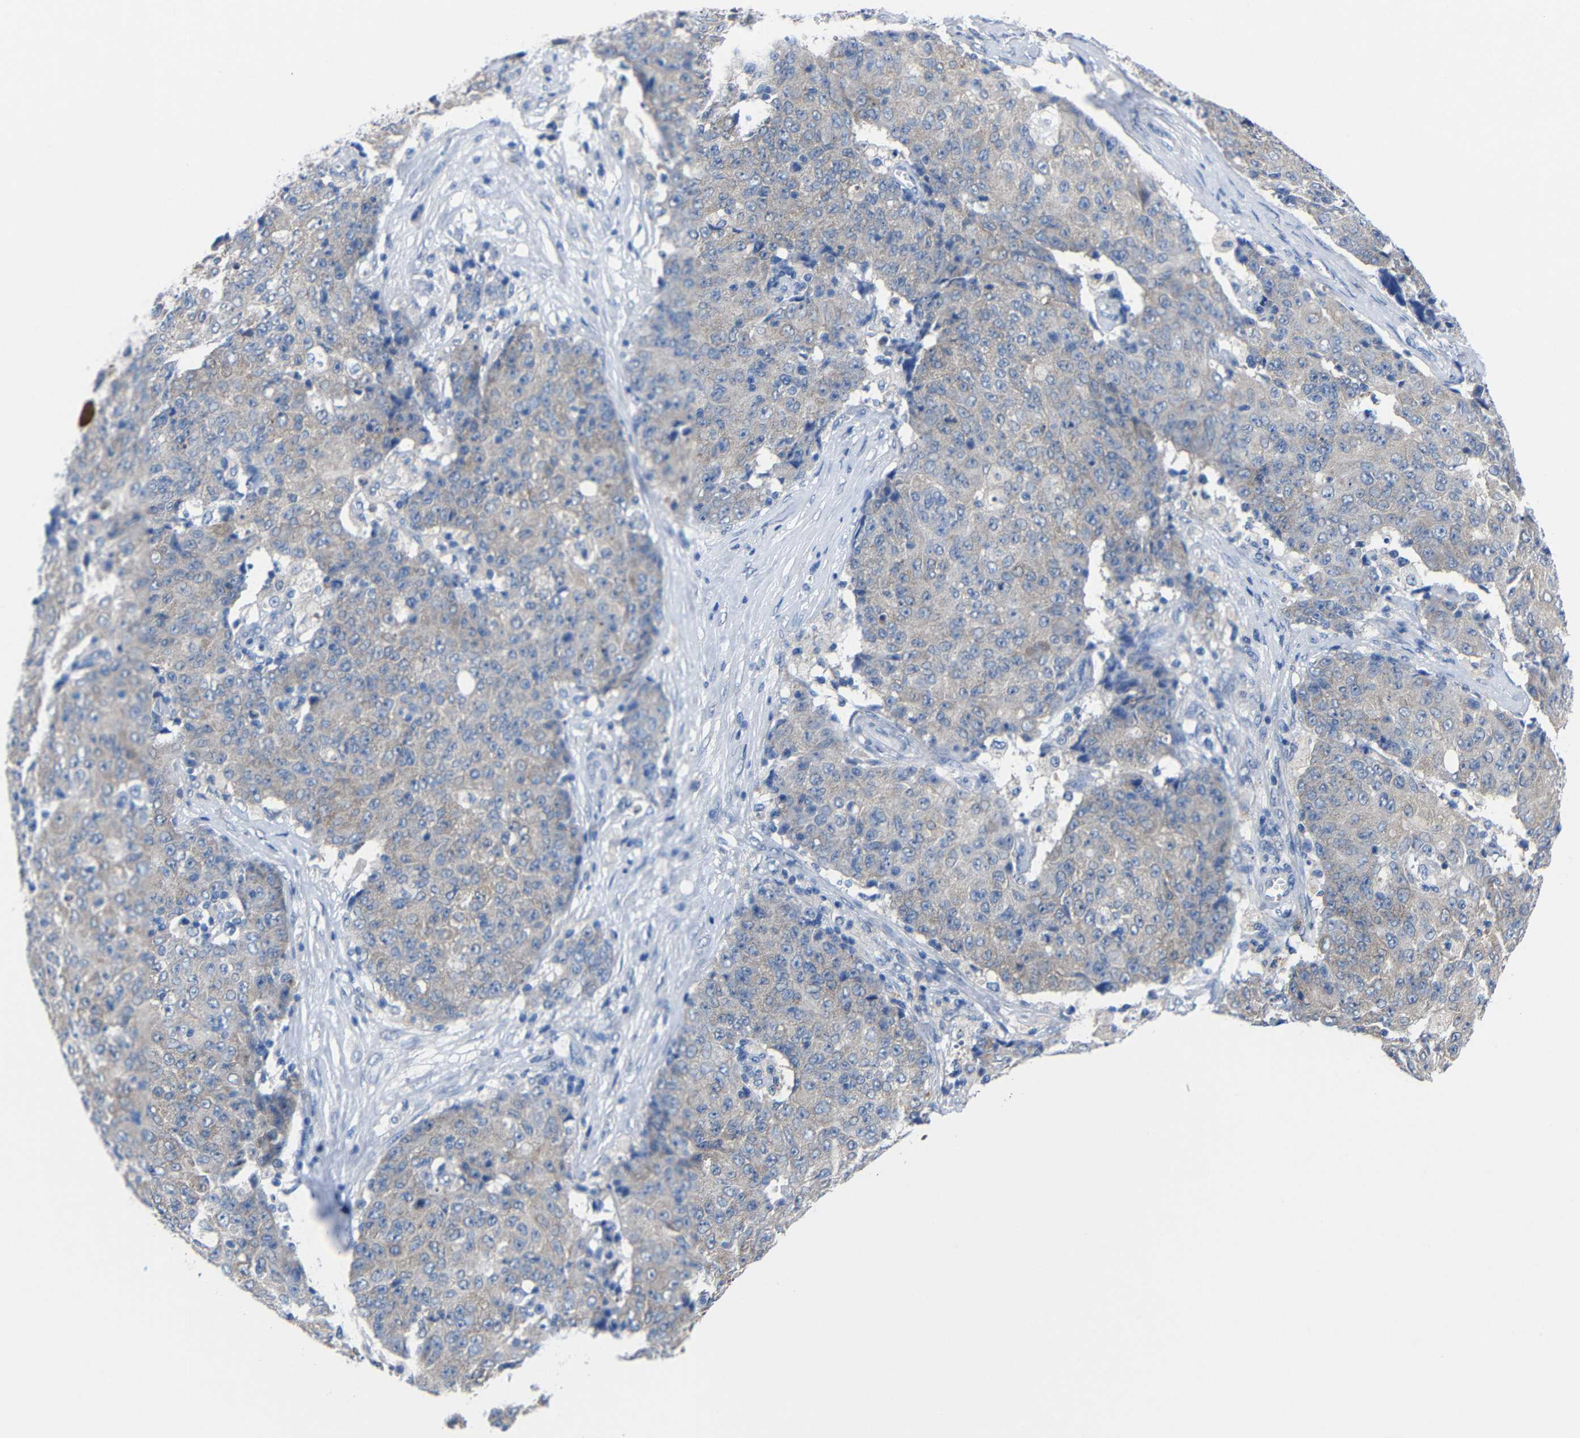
{"staining": {"intensity": "negative", "quantity": "none", "location": "none"}, "tissue": "ovarian cancer", "cell_type": "Tumor cells", "image_type": "cancer", "snomed": [{"axis": "morphology", "description": "Carcinoma, endometroid"}, {"axis": "topography", "description": "Ovary"}], "caption": "Immunohistochemical staining of ovarian cancer reveals no significant expression in tumor cells. The staining was performed using DAB (3,3'-diaminobenzidine) to visualize the protein expression in brown, while the nuclei were stained in blue with hematoxylin (Magnification: 20x).", "gene": "PEBP1", "patient": {"sex": "female", "age": 42}}